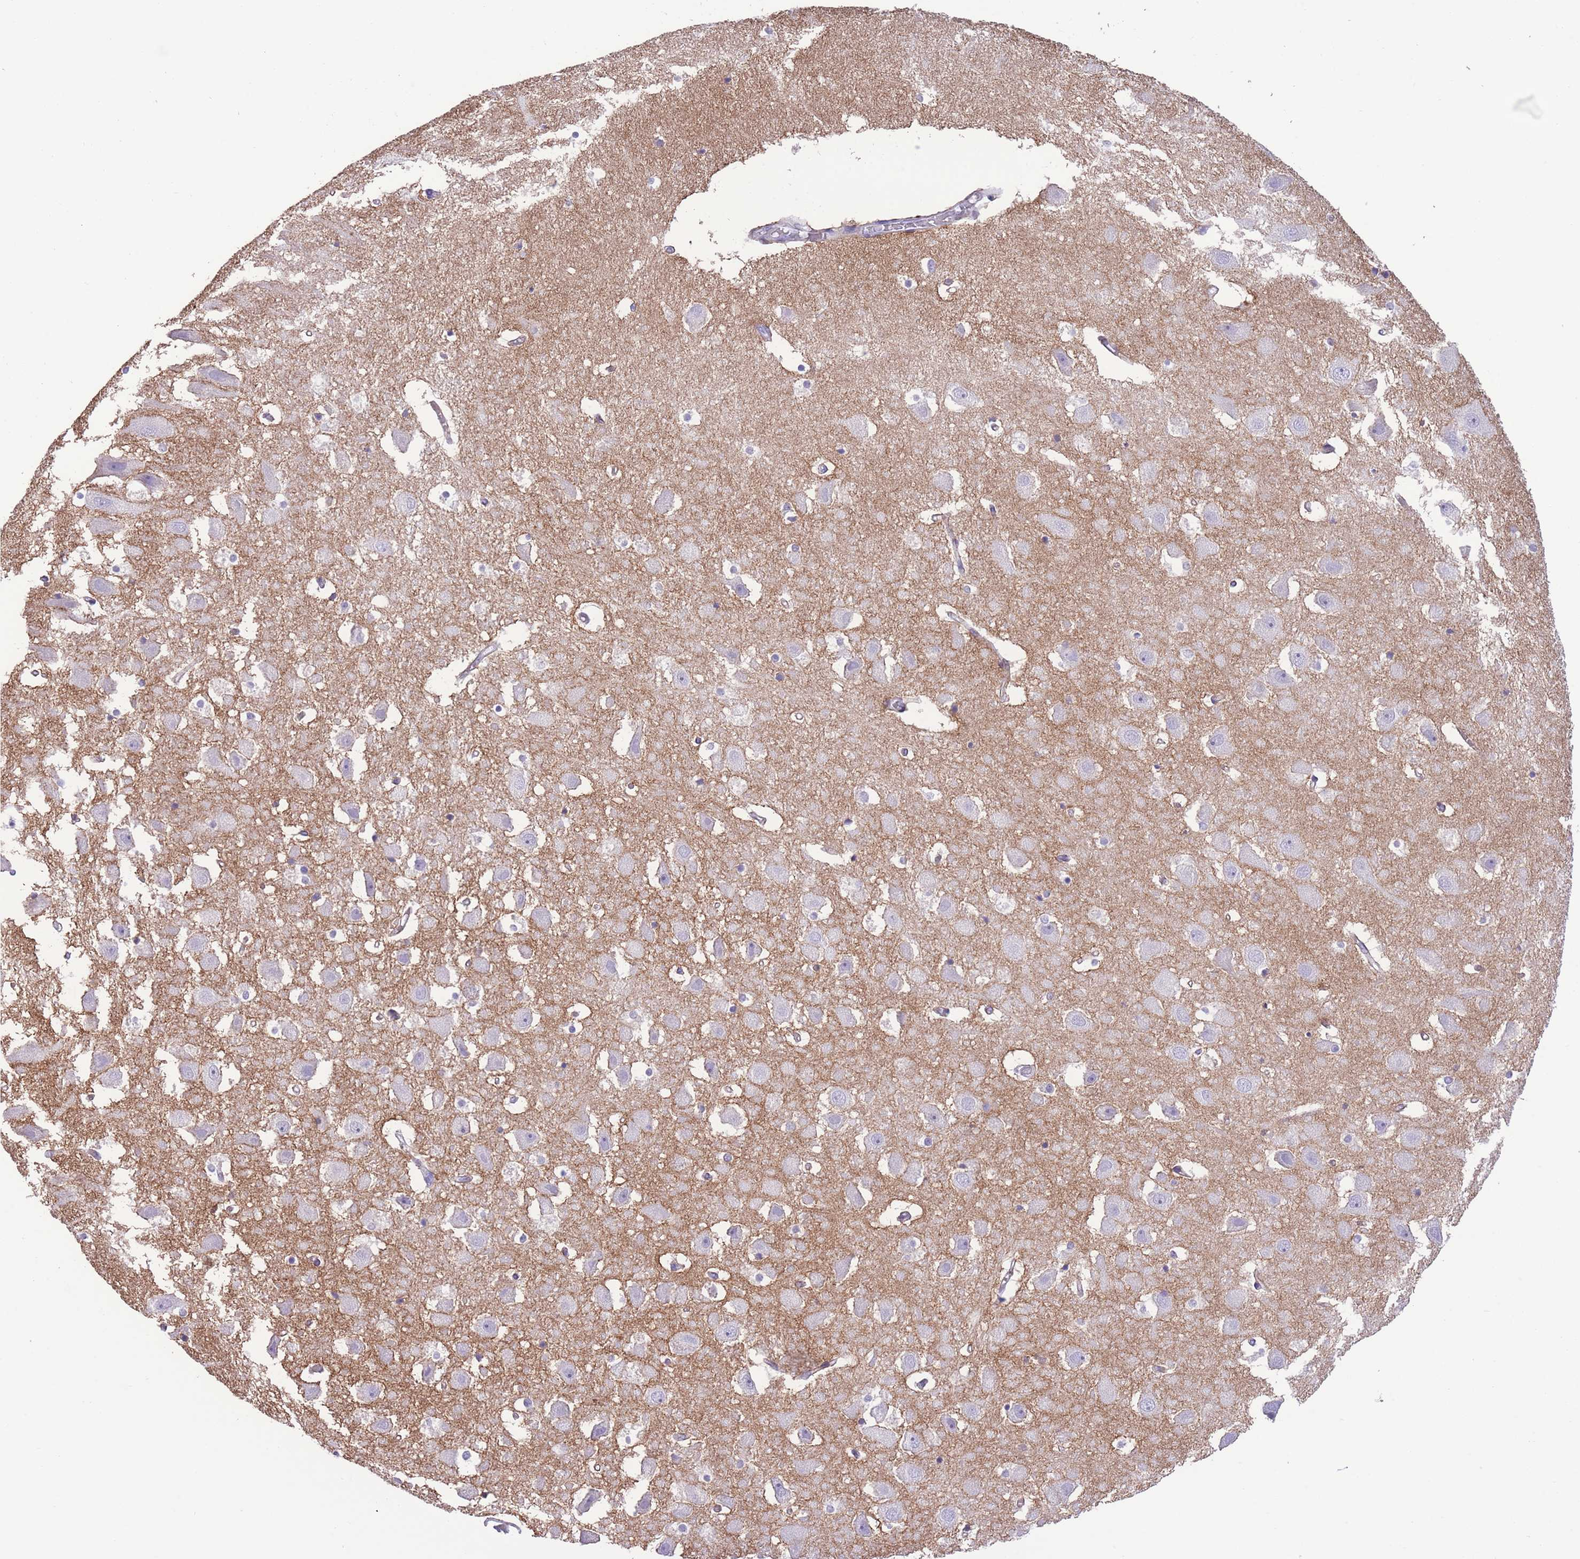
{"staining": {"intensity": "negative", "quantity": "none", "location": "none"}, "tissue": "hippocampus", "cell_type": "Glial cells", "image_type": "normal", "snomed": [{"axis": "morphology", "description": "Normal tissue, NOS"}, {"axis": "topography", "description": "Hippocampus"}], "caption": "DAB (3,3'-diaminobenzidine) immunohistochemical staining of unremarkable human hippocampus reveals no significant staining in glial cells. Brightfield microscopy of immunohistochemistry stained with DAB (brown) and hematoxylin (blue), captured at high magnification.", "gene": "RAI2", "patient": {"sex": "female", "age": 52}}